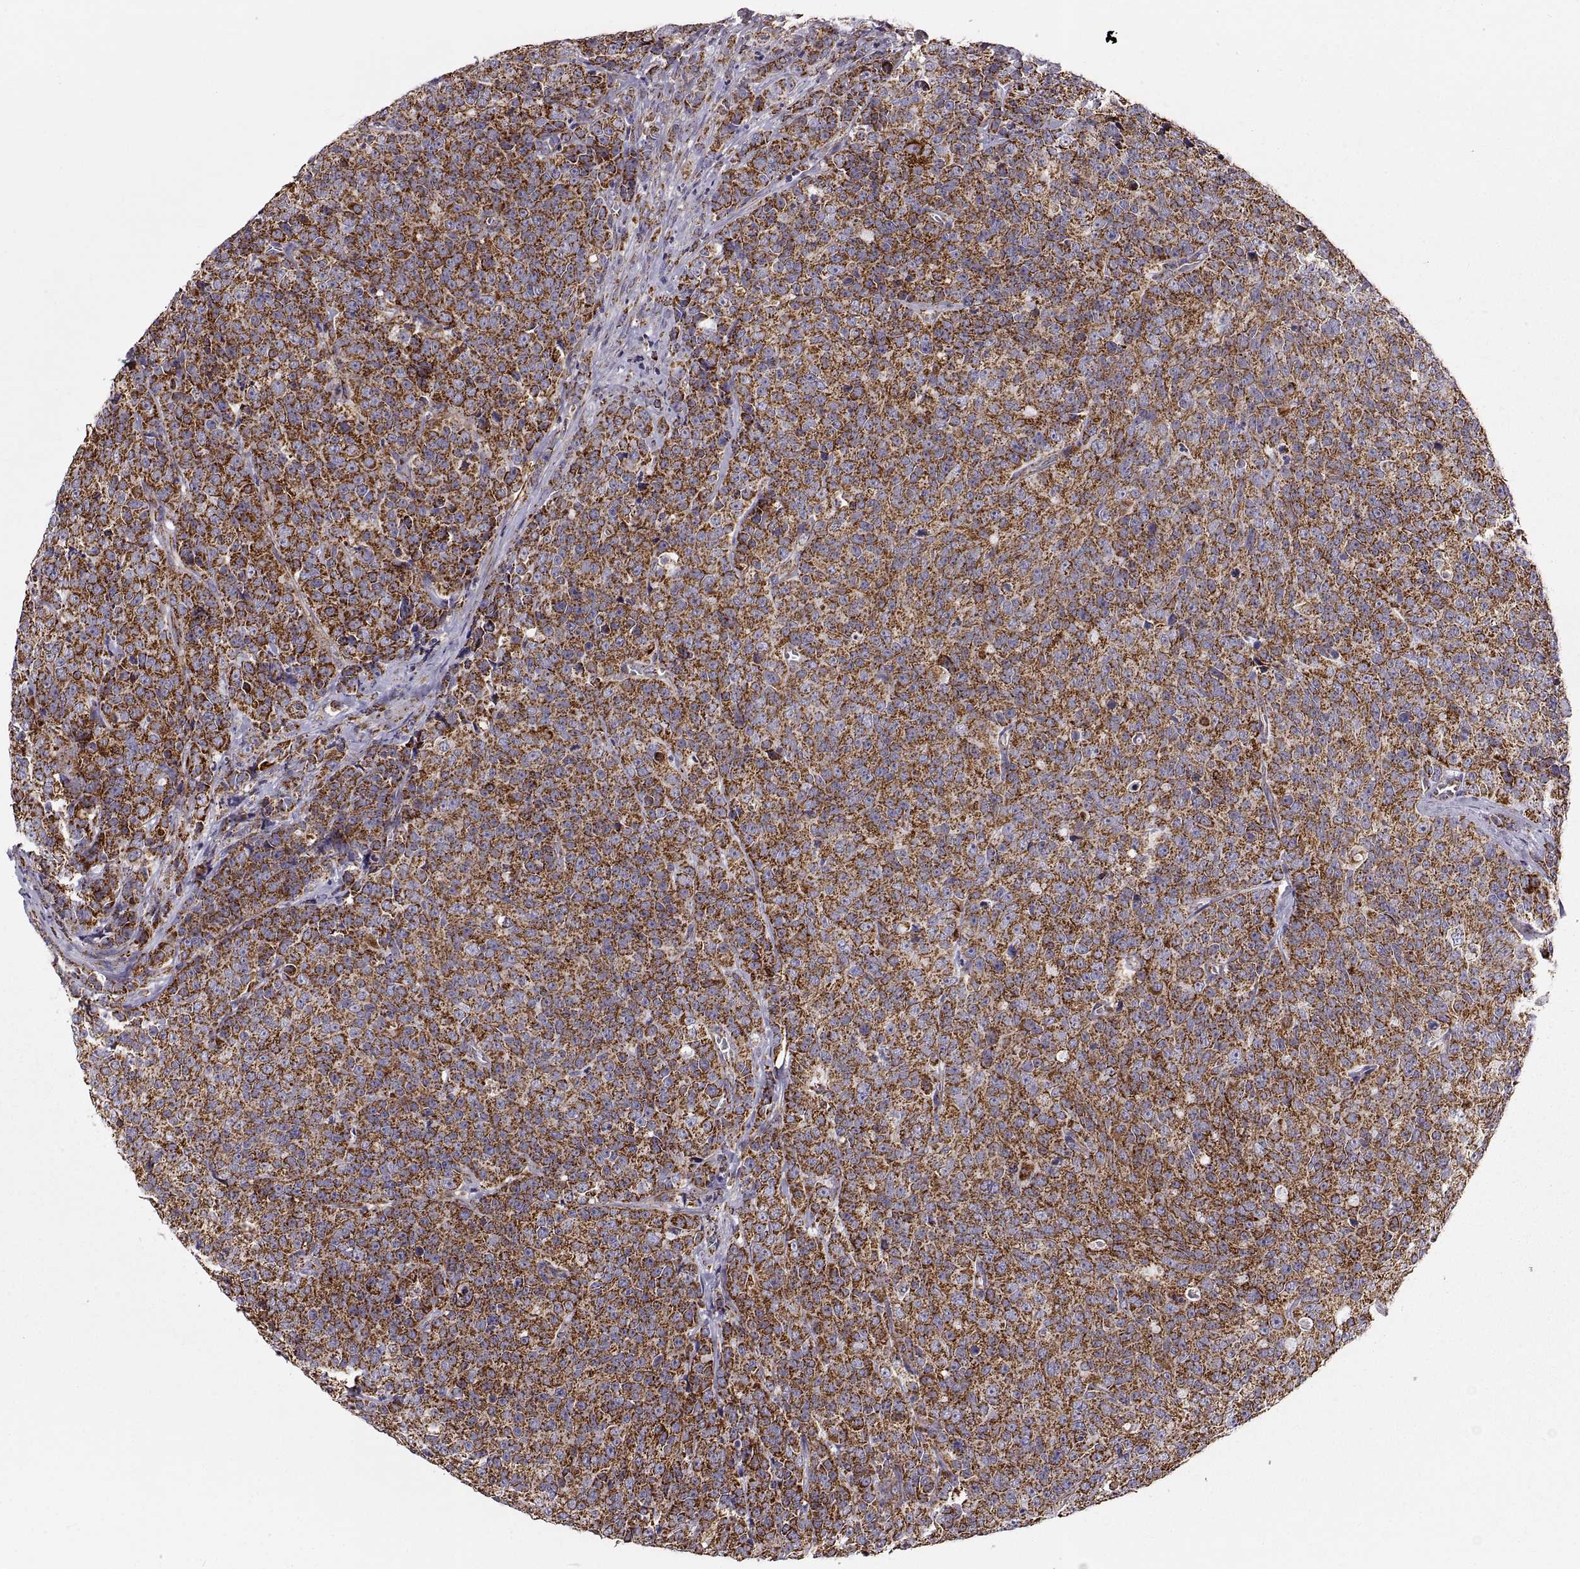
{"staining": {"intensity": "strong", "quantity": ">75%", "location": "cytoplasmic/membranous"}, "tissue": "prostate cancer", "cell_type": "Tumor cells", "image_type": "cancer", "snomed": [{"axis": "morphology", "description": "Adenocarcinoma, NOS"}, {"axis": "topography", "description": "Prostate"}], "caption": "DAB immunohistochemical staining of prostate adenocarcinoma exhibits strong cytoplasmic/membranous protein expression in about >75% of tumor cells.", "gene": "ARSD", "patient": {"sex": "male", "age": 67}}